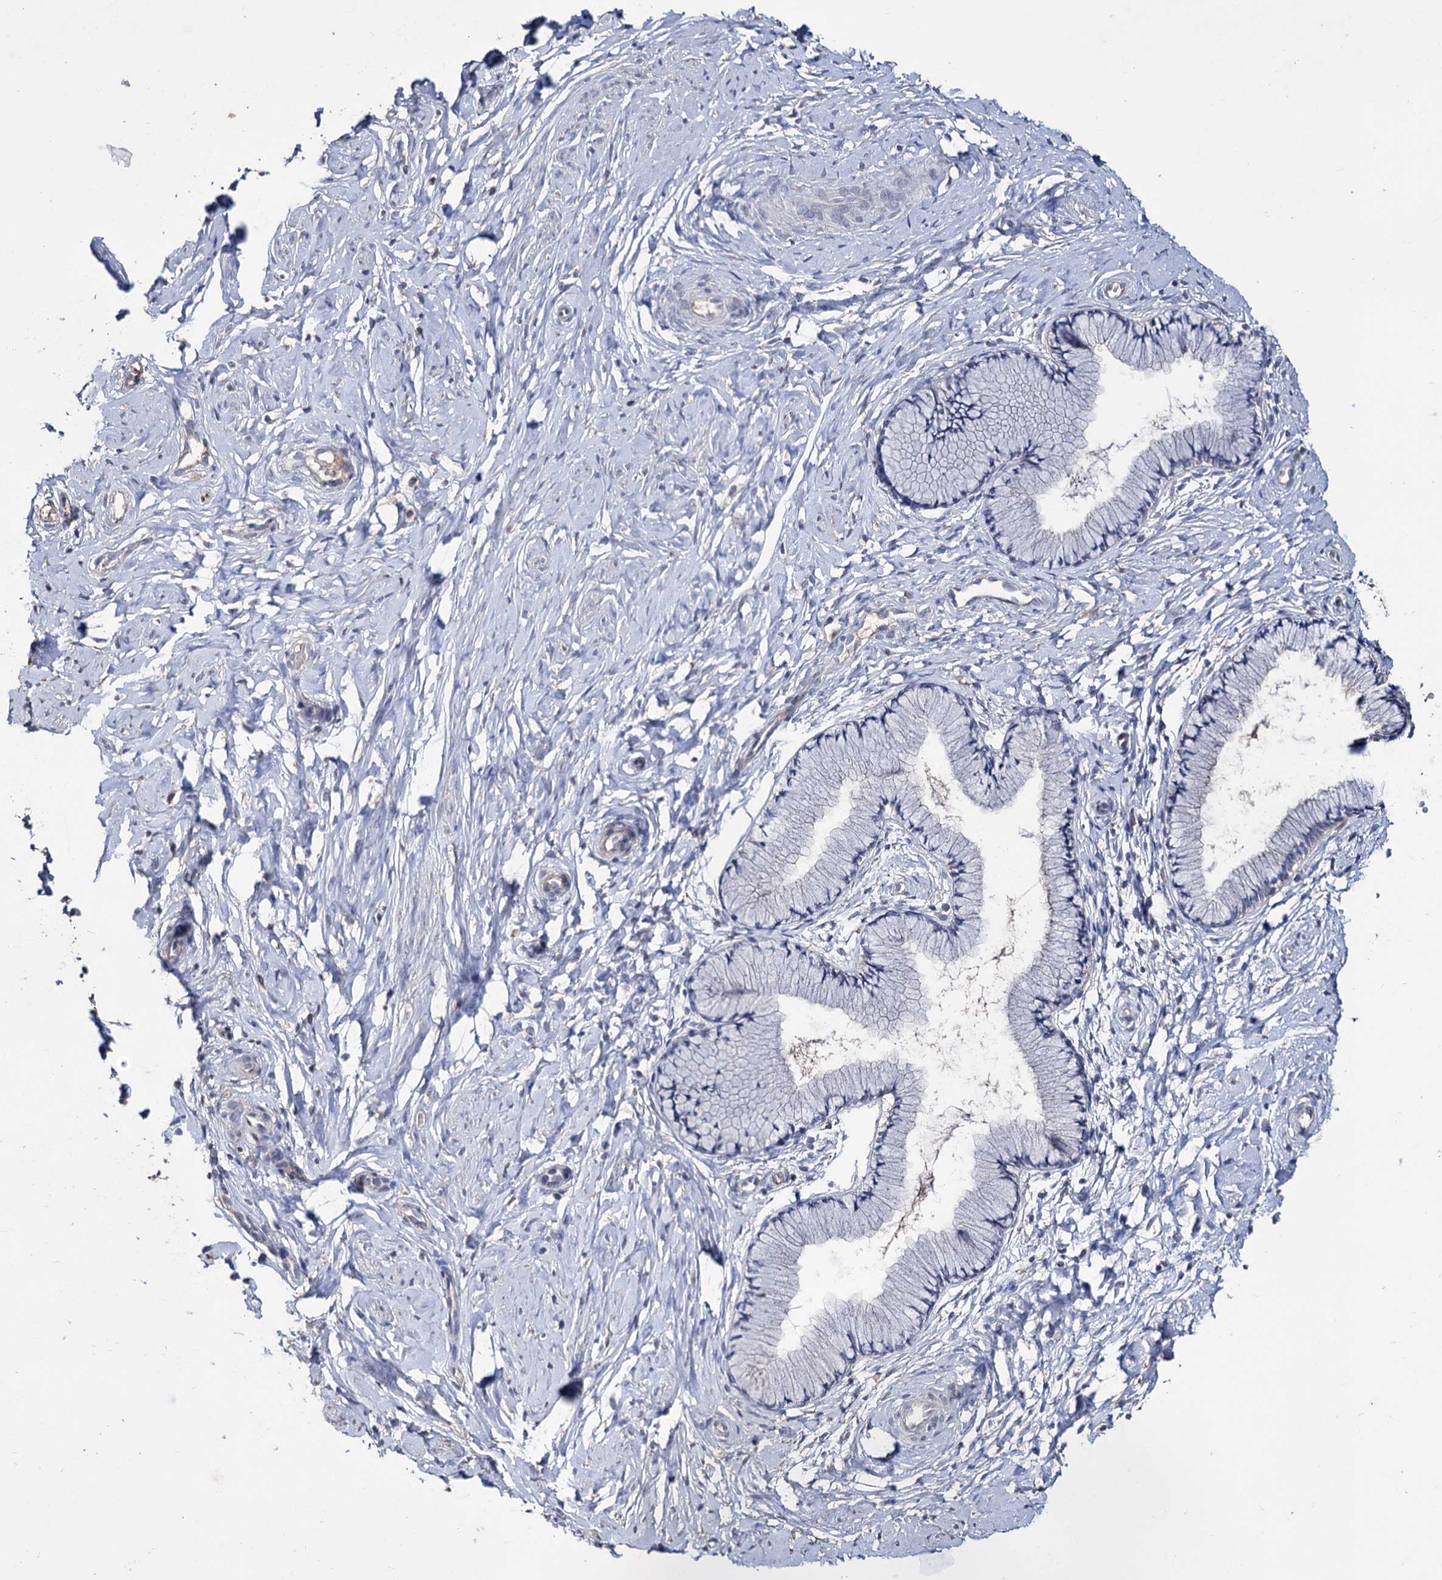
{"staining": {"intensity": "negative", "quantity": "none", "location": "none"}, "tissue": "cervix", "cell_type": "Glandular cells", "image_type": "normal", "snomed": [{"axis": "morphology", "description": "Normal tissue, NOS"}, {"axis": "topography", "description": "Cervix"}], "caption": "An IHC photomicrograph of normal cervix is shown. There is no staining in glandular cells of cervix. Nuclei are stained in blue.", "gene": "EPB41L5", "patient": {"sex": "female", "age": 33}}